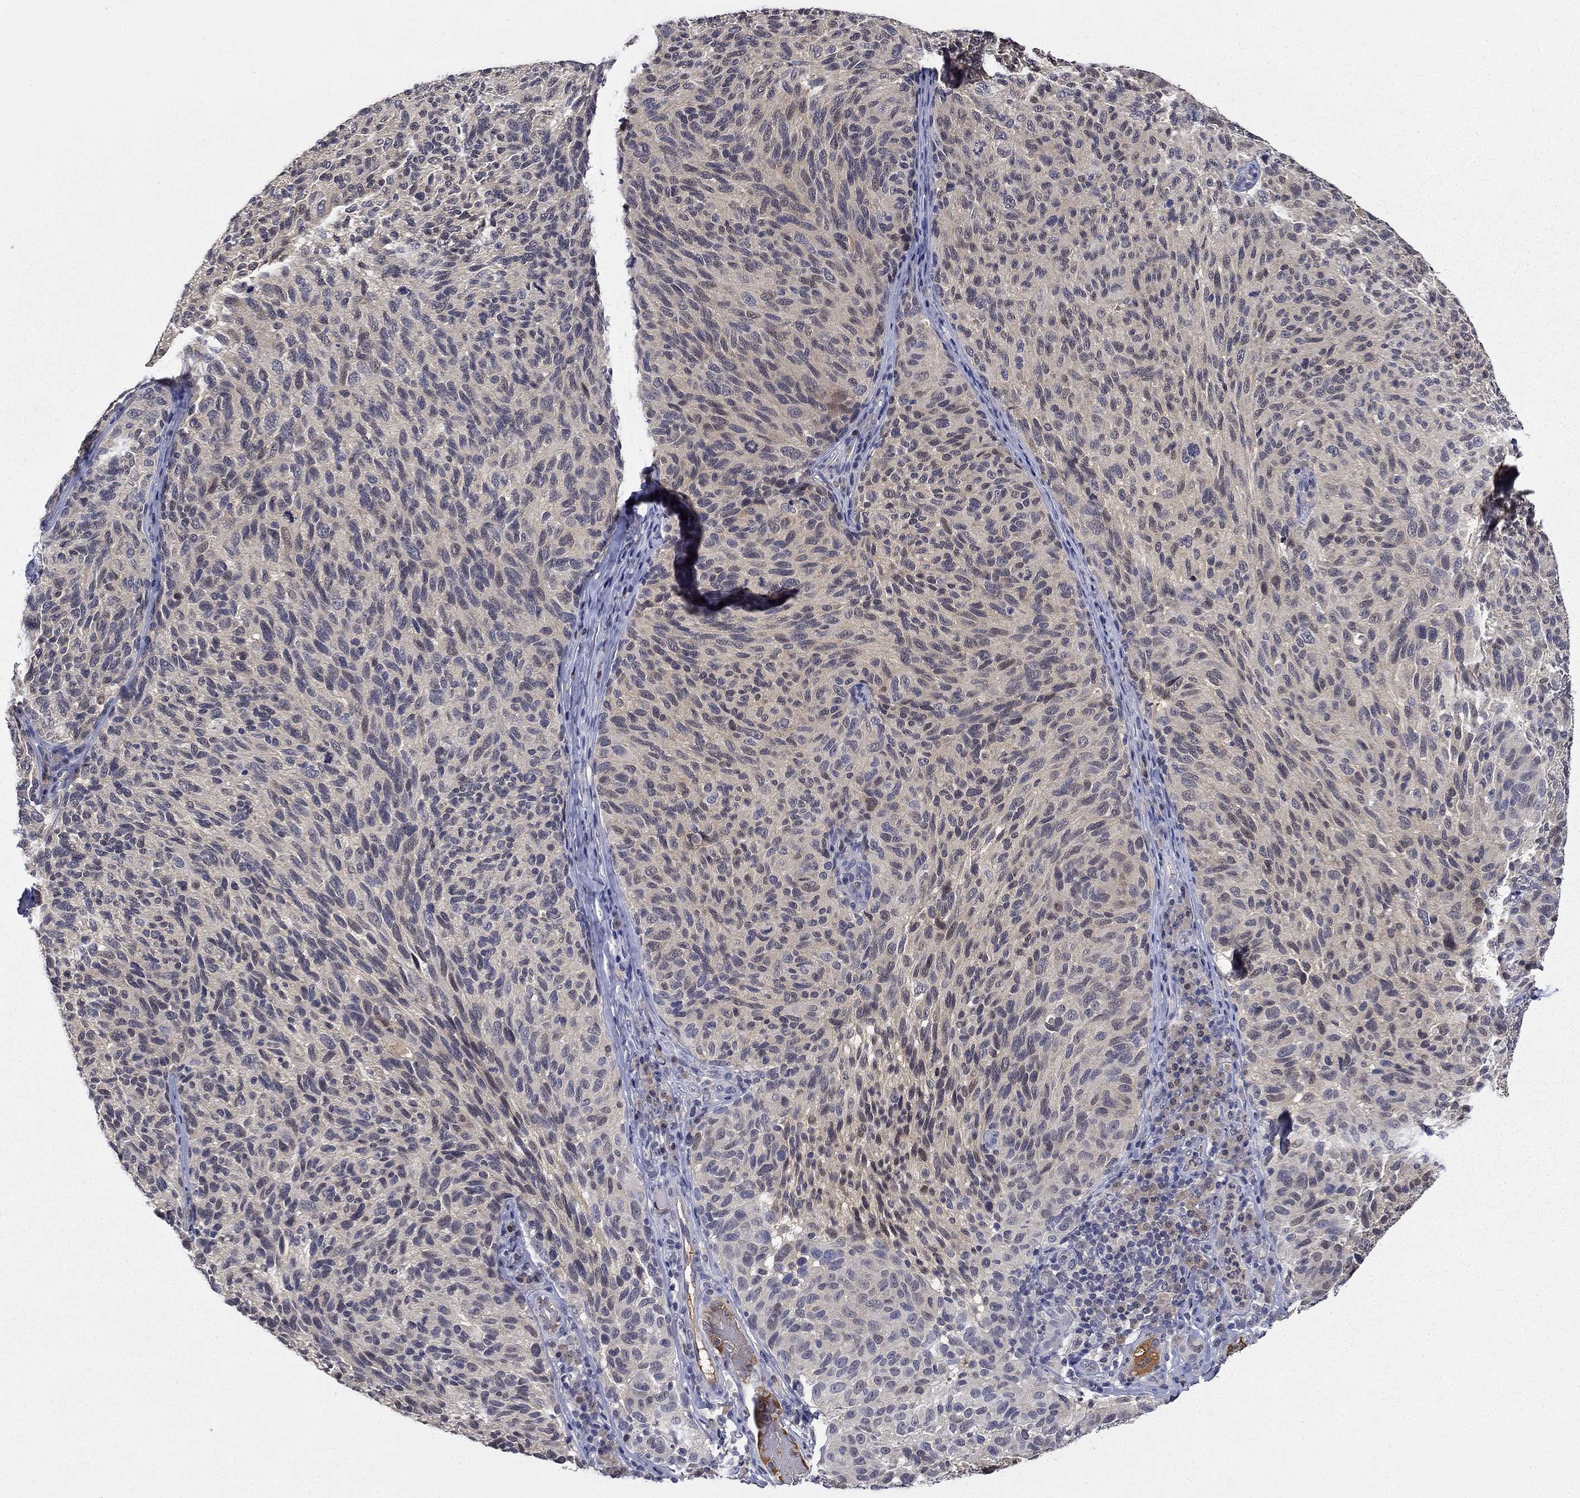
{"staining": {"intensity": "negative", "quantity": "none", "location": "none"}, "tissue": "melanoma", "cell_type": "Tumor cells", "image_type": "cancer", "snomed": [{"axis": "morphology", "description": "Malignant melanoma, NOS"}, {"axis": "topography", "description": "Skin"}], "caption": "High power microscopy photomicrograph of an immunohistochemistry (IHC) histopathology image of melanoma, revealing no significant positivity in tumor cells.", "gene": "DDTL", "patient": {"sex": "female", "age": 73}}